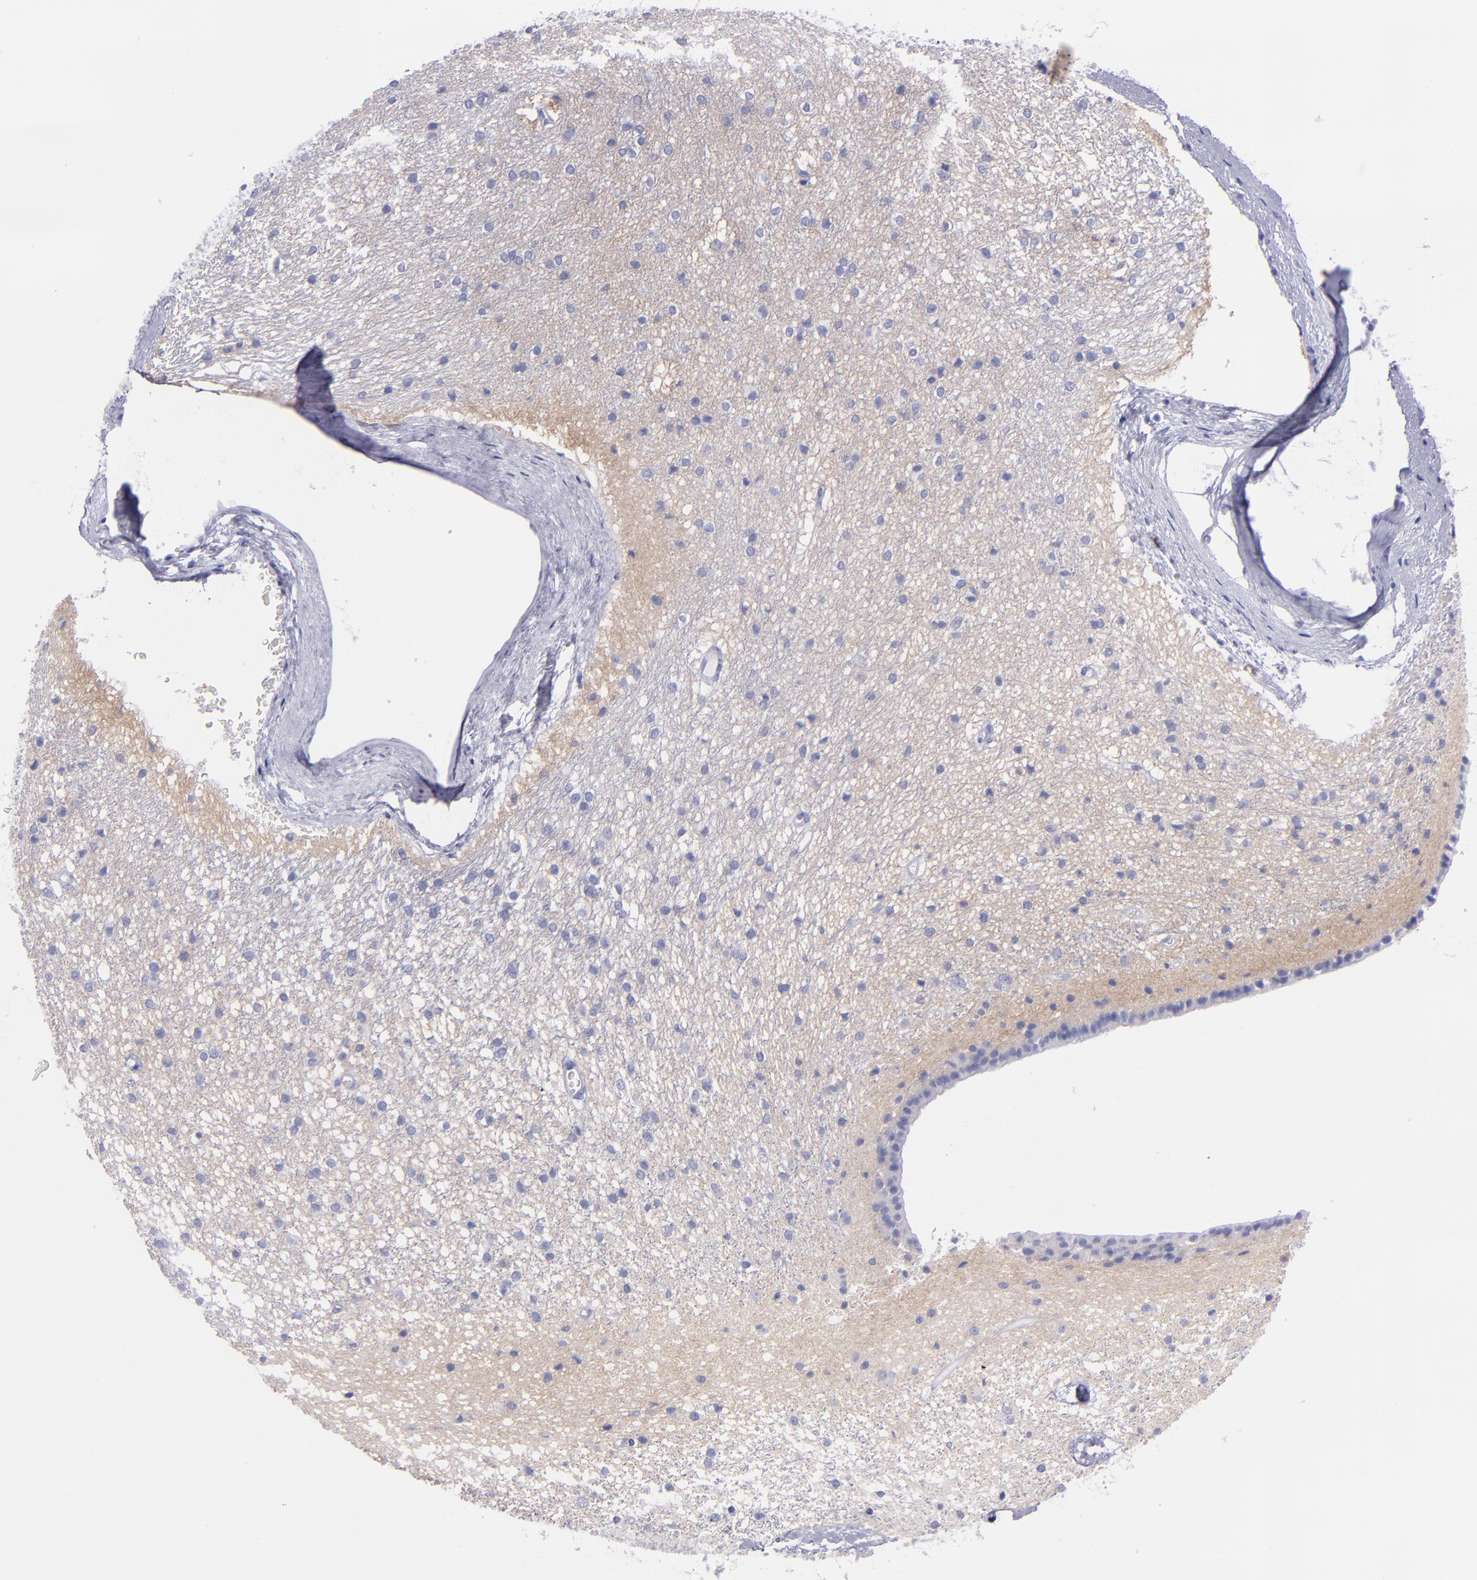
{"staining": {"intensity": "negative", "quantity": "none", "location": "none"}, "tissue": "caudate", "cell_type": "Glial cells", "image_type": "normal", "snomed": [{"axis": "morphology", "description": "Normal tissue, NOS"}, {"axis": "topography", "description": "Lateral ventricle wall"}], "caption": "This is an immunohistochemistry (IHC) micrograph of benign caudate. There is no positivity in glial cells.", "gene": "CD38", "patient": {"sex": "female", "age": 19}}